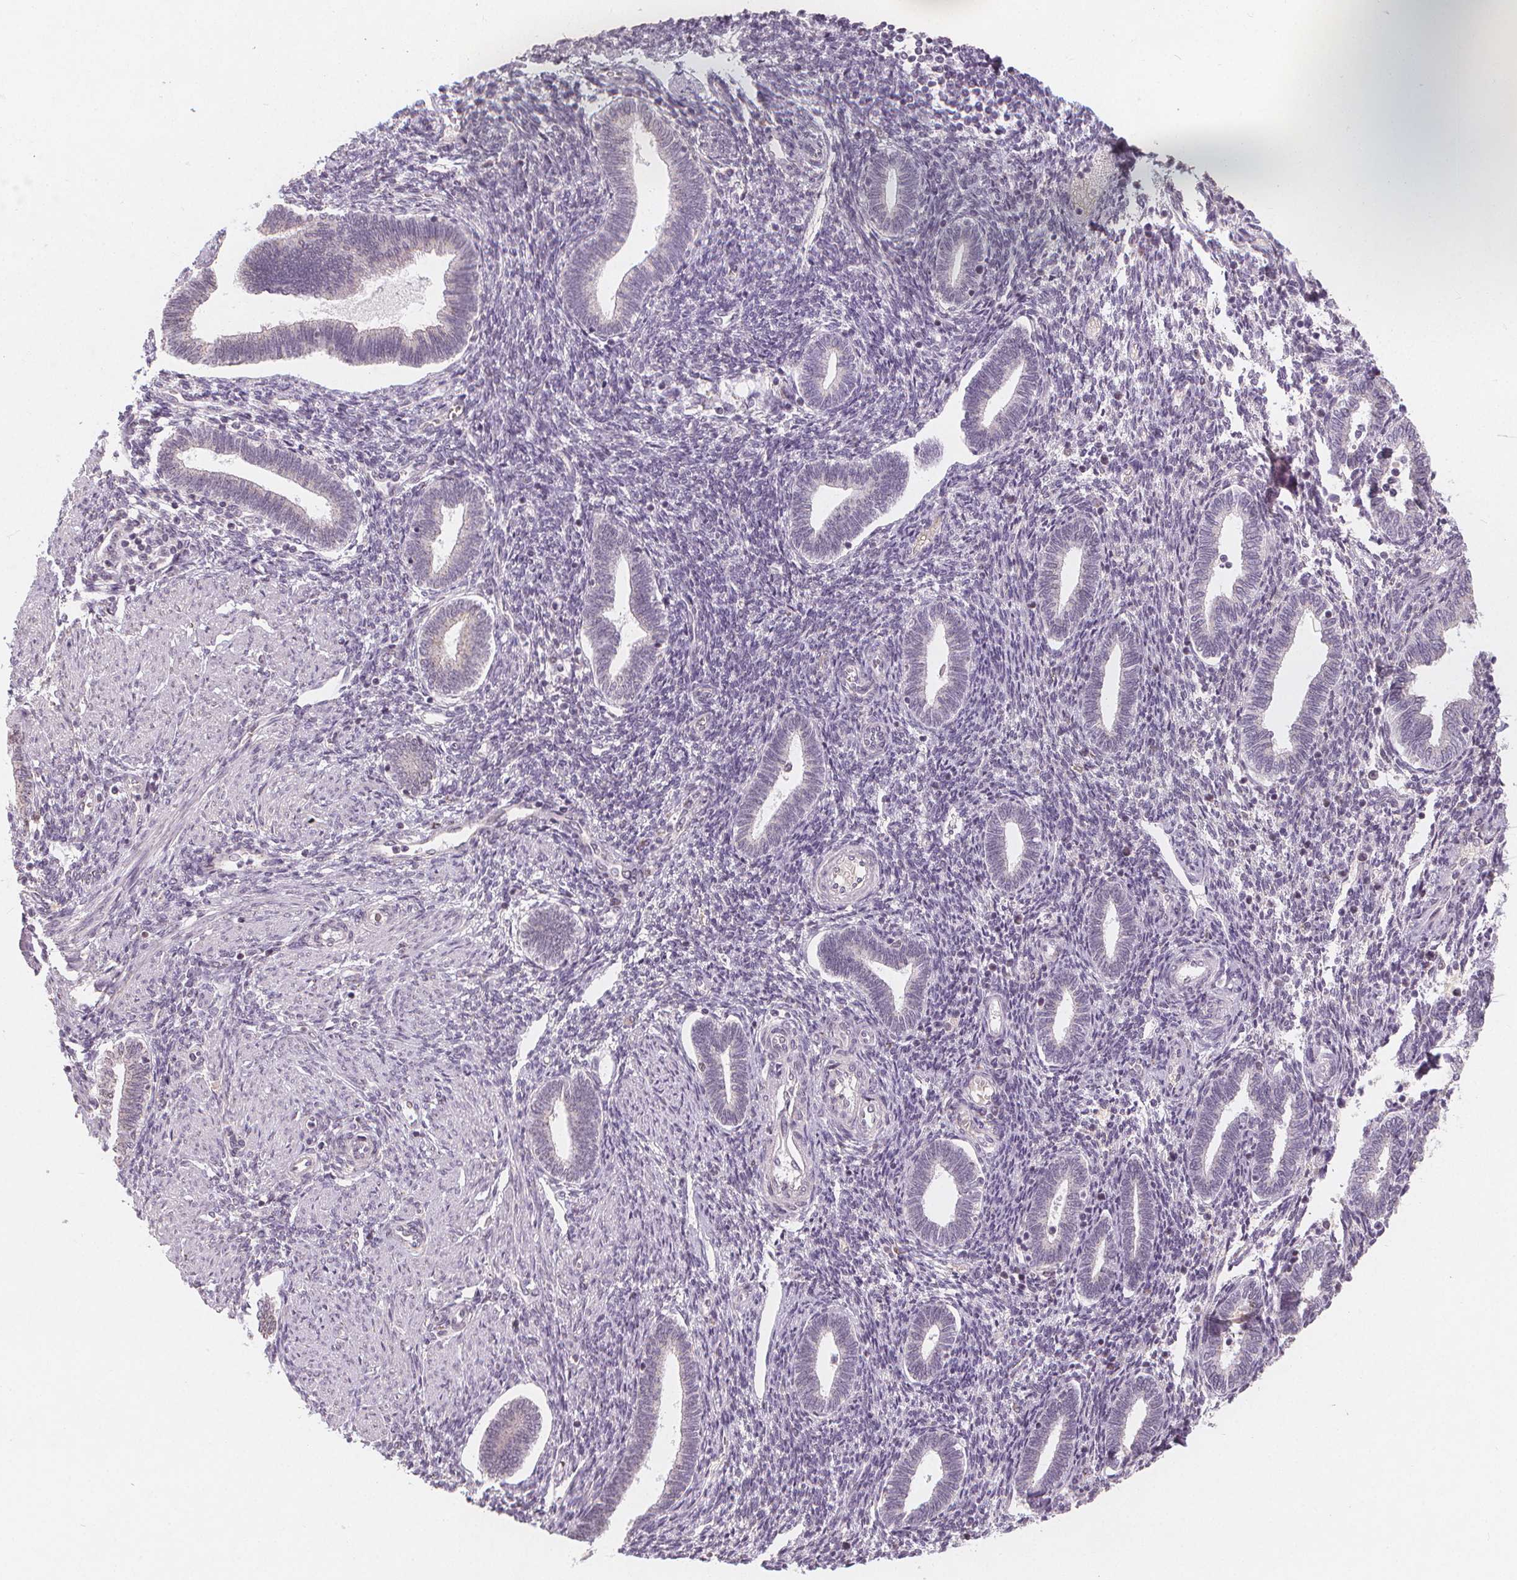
{"staining": {"intensity": "negative", "quantity": "none", "location": "none"}, "tissue": "endometrium", "cell_type": "Cells in endometrial stroma", "image_type": "normal", "snomed": [{"axis": "morphology", "description": "Normal tissue, NOS"}, {"axis": "topography", "description": "Endometrium"}], "caption": "There is no significant staining in cells in endometrial stroma of endometrium. (DAB (3,3'-diaminobenzidine) immunohistochemistry, high magnification).", "gene": "TIPIN", "patient": {"sex": "female", "age": 42}}